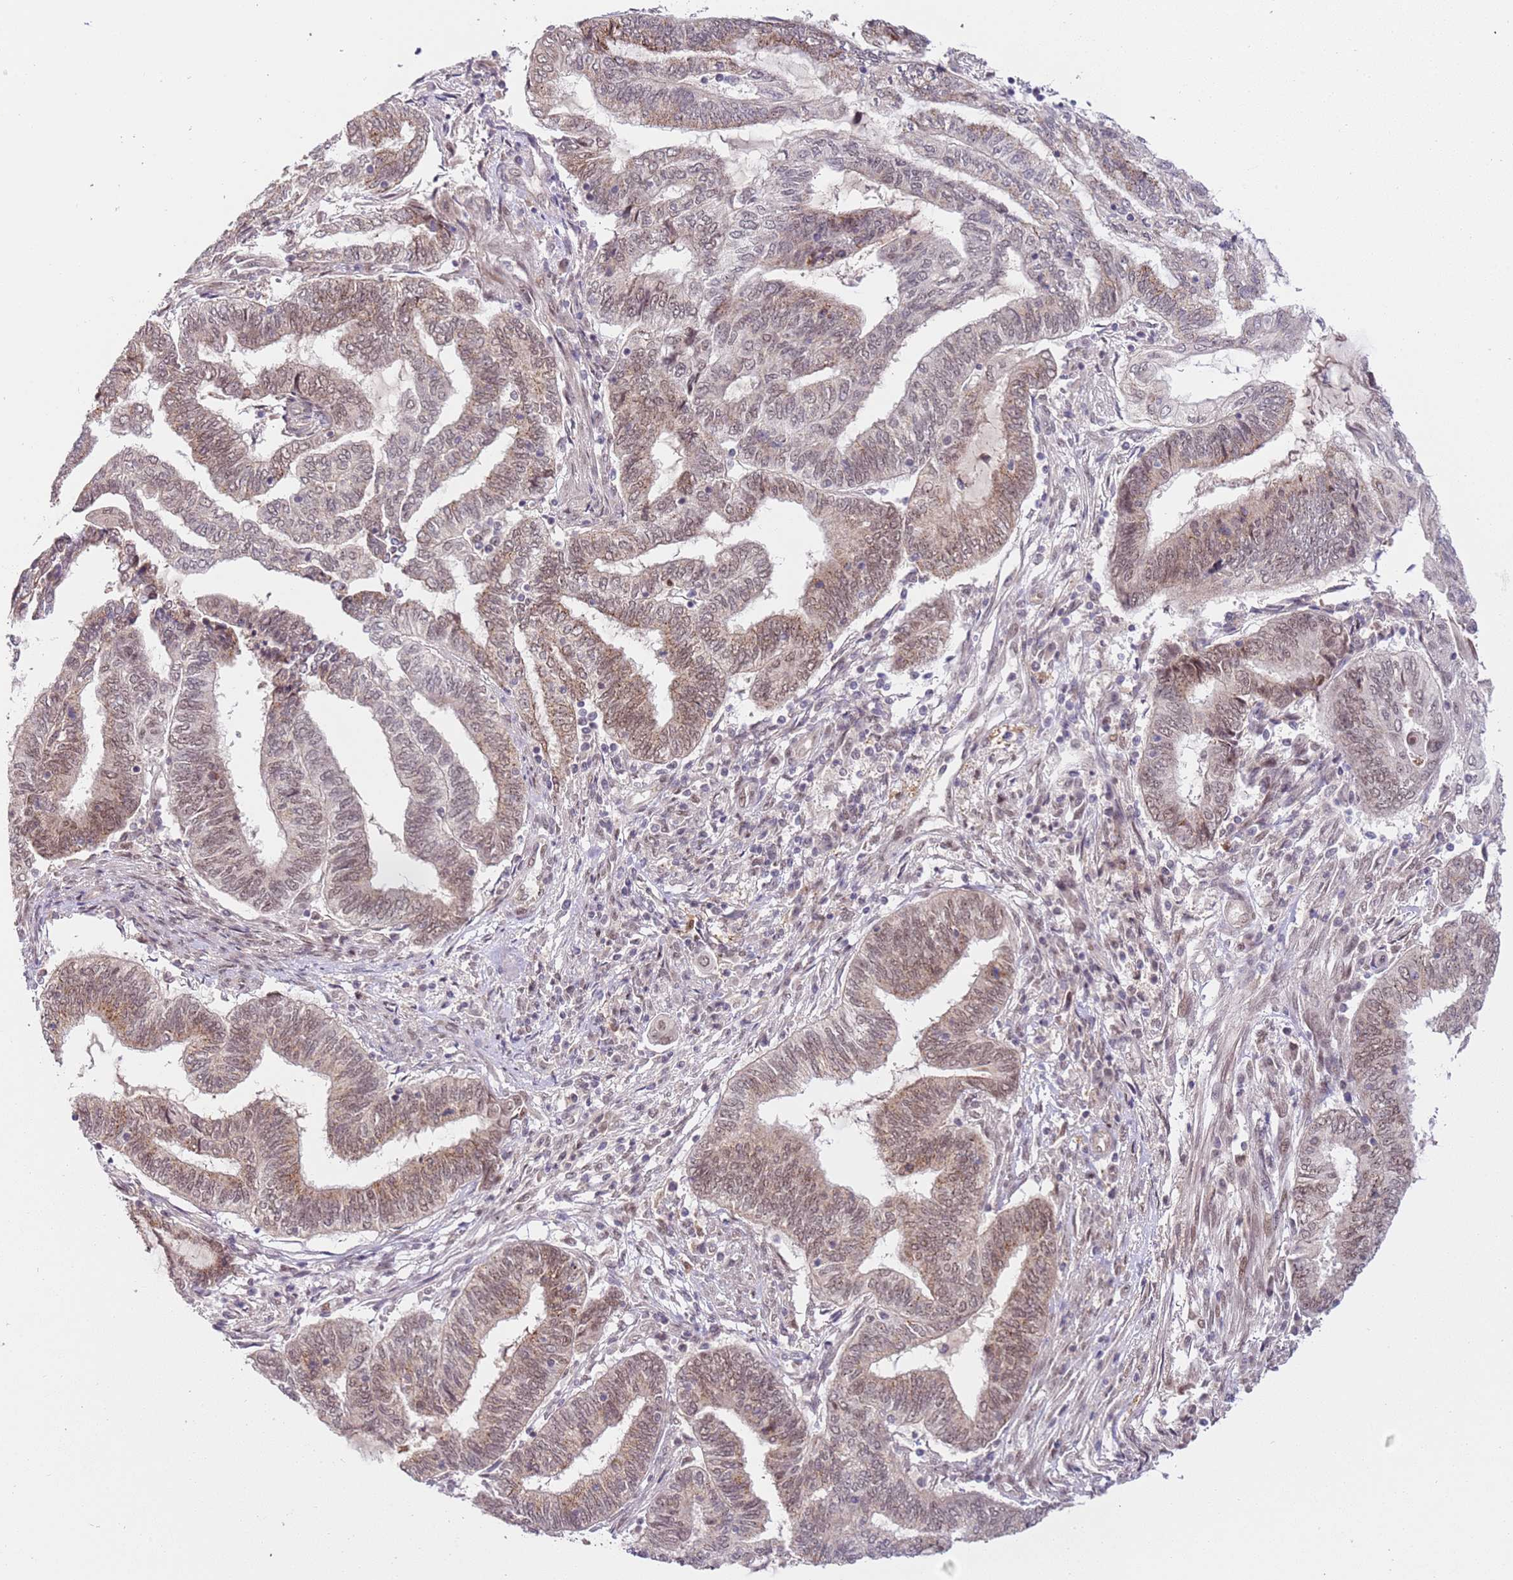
{"staining": {"intensity": "moderate", "quantity": "25%-75%", "location": "nuclear"}, "tissue": "endometrial cancer", "cell_type": "Tumor cells", "image_type": "cancer", "snomed": [{"axis": "morphology", "description": "Adenocarcinoma, NOS"}, {"axis": "topography", "description": "Uterus"}, {"axis": "topography", "description": "Endometrium"}], "caption": "Moderate nuclear positivity is identified in approximately 25%-75% of tumor cells in endometrial adenocarcinoma.", "gene": "LGALSL", "patient": {"sex": "female", "age": 70}}